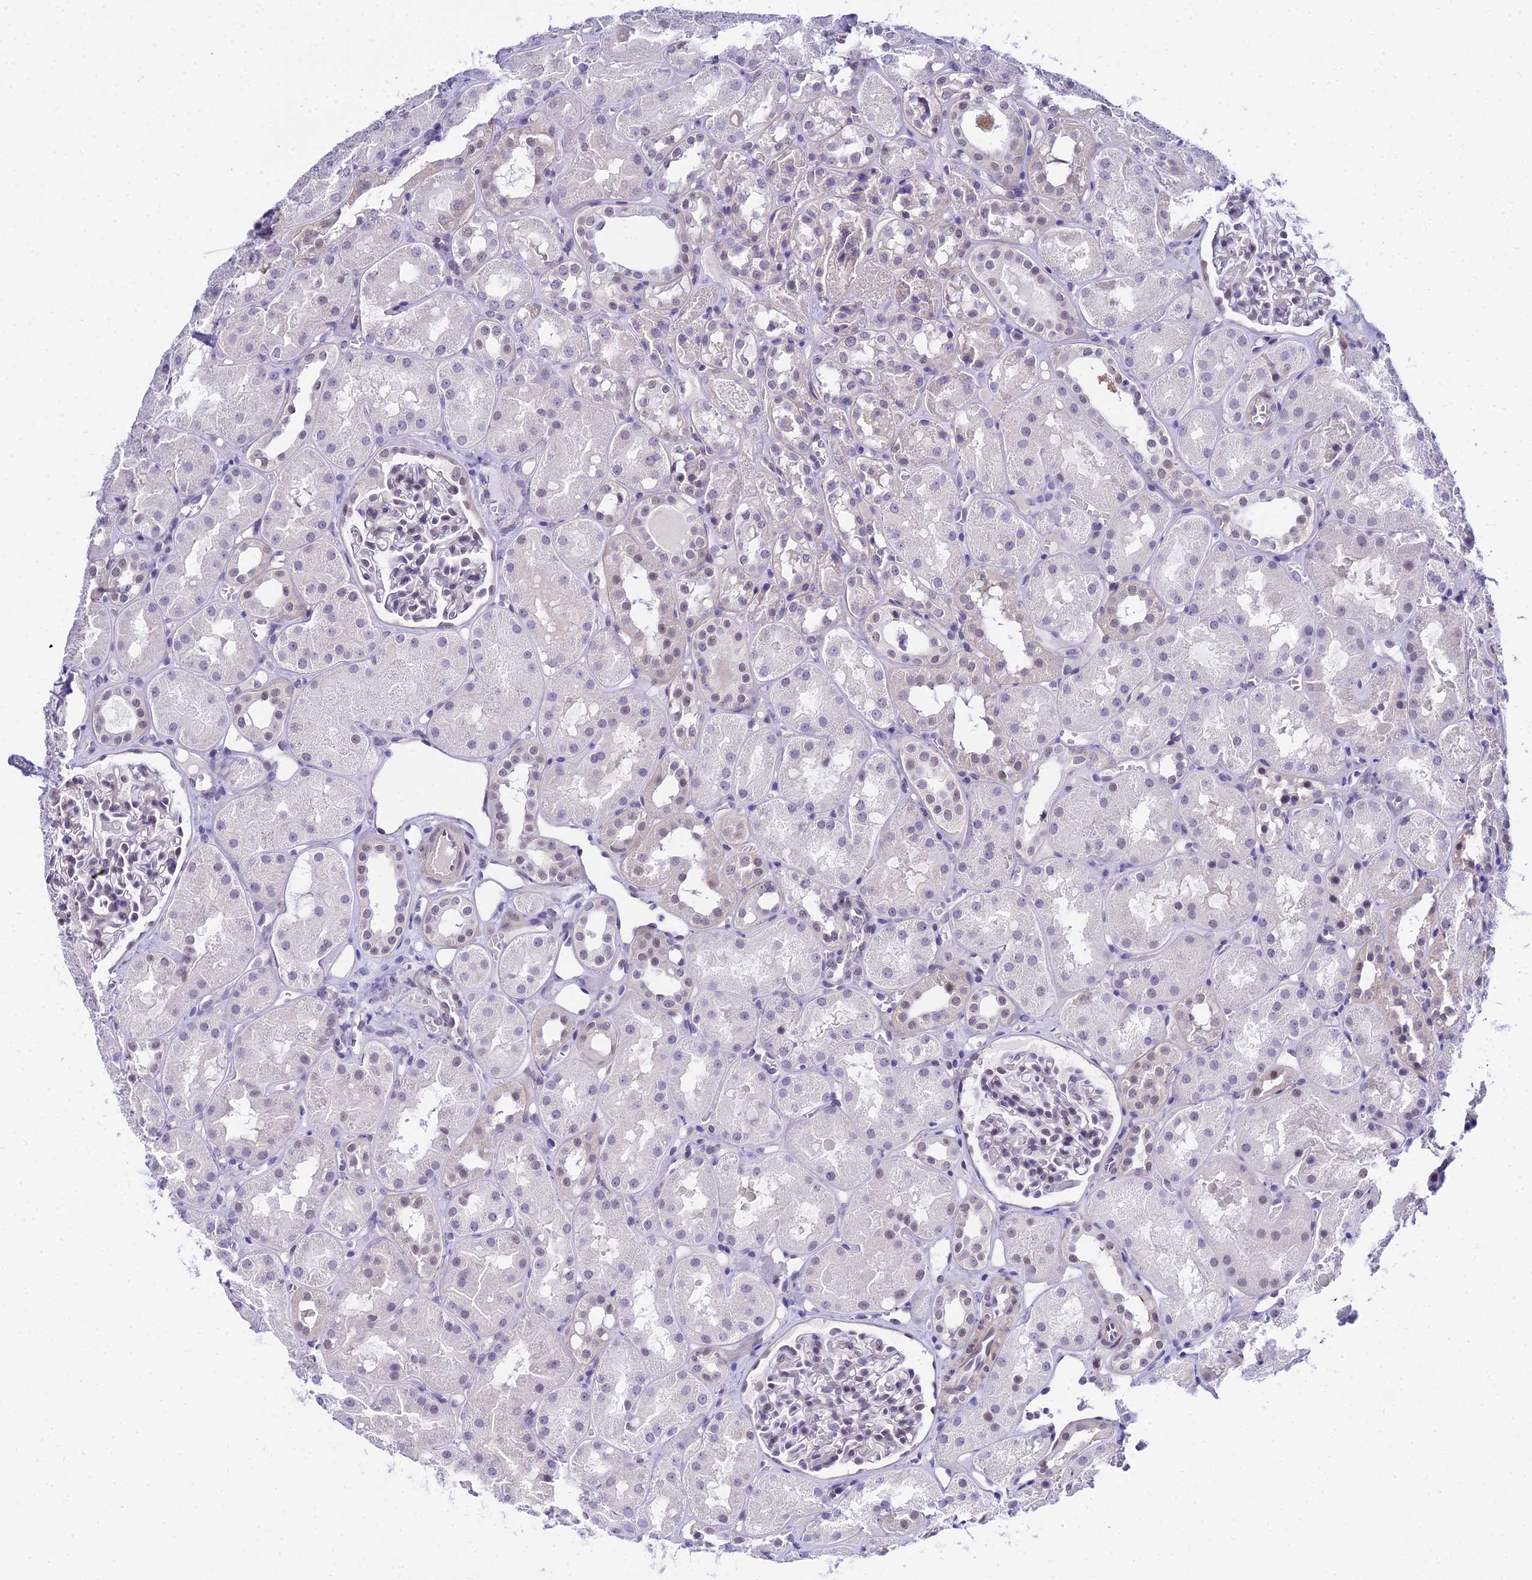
{"staining": {"intensity": "negative", "quantity": "none", "location": "none"}, "tissue": "kidney", "cell_type": "Cells in glomeruli", "image_type": "normal", "snomed": [{"axis": "morphology", "description": "Normal tissue, NOS"}, {"axis": "topography", "description": "Kidney"}], "caption": "DAB (3,3'-diaminobenzidine) immunohistochemical staining of benign kidney exhibits no significant expression in cells in glomeruli.", "gene": "ZNF628", "patient": {"sex": "male", "age": 16}}